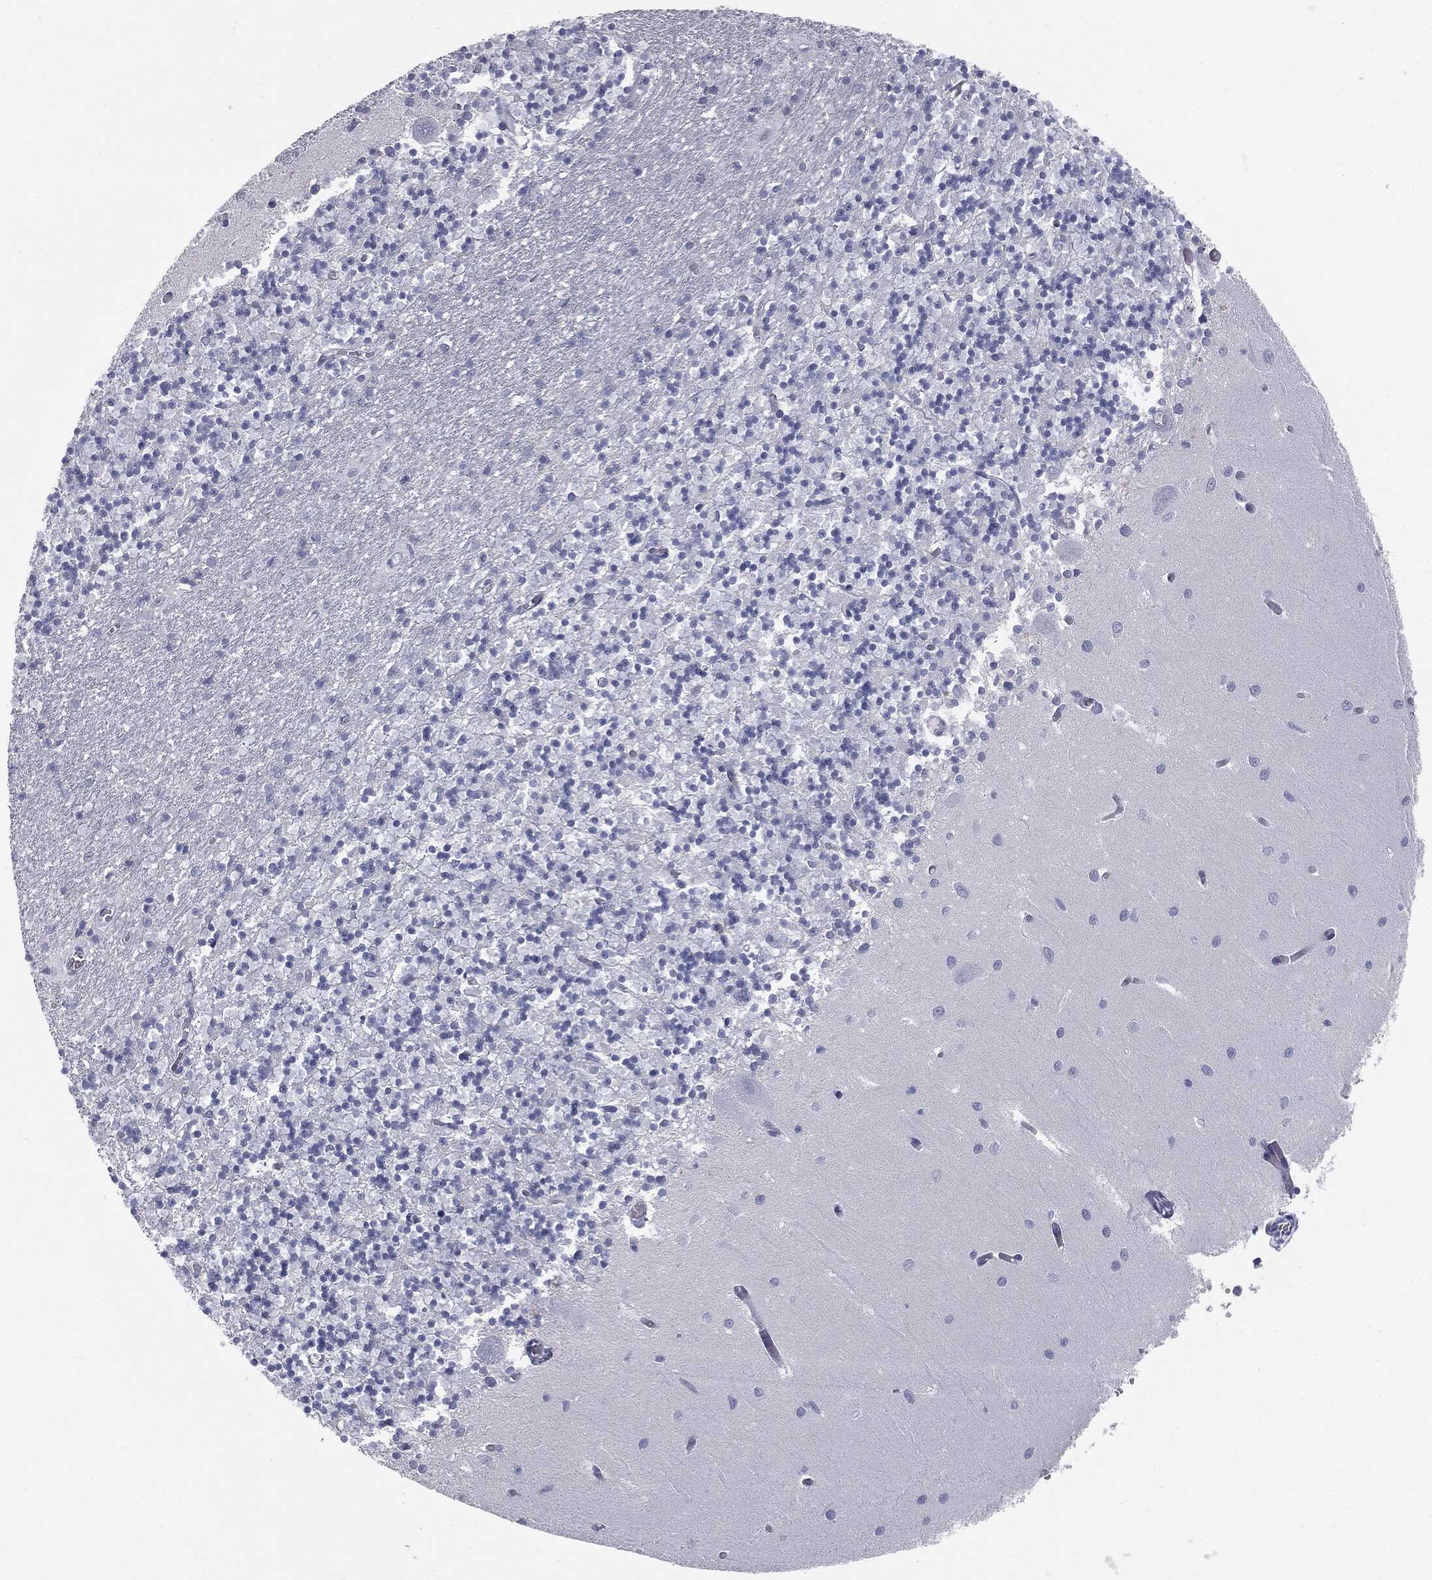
{"staining": {"intensity": "negative", "quantity": "none", "location": "none"}, "tissue": "cerebellum", "cell_type": "Cells in granular layer", "image_type": "normal", "snomed": [{"axis": "morphology", "description": "Normal tissue, NOS"}, {"axis": "topography", "description": "Cerebellum"}], "caption": "High magnification brightfield microscopy of benign cerebellum stained with DAB (brown) and counterstained with hematoxylin (blue): cells in granular layer show no significant expression.", "gene": "TPO", "patient": {"sex": "female", "age": 64}}